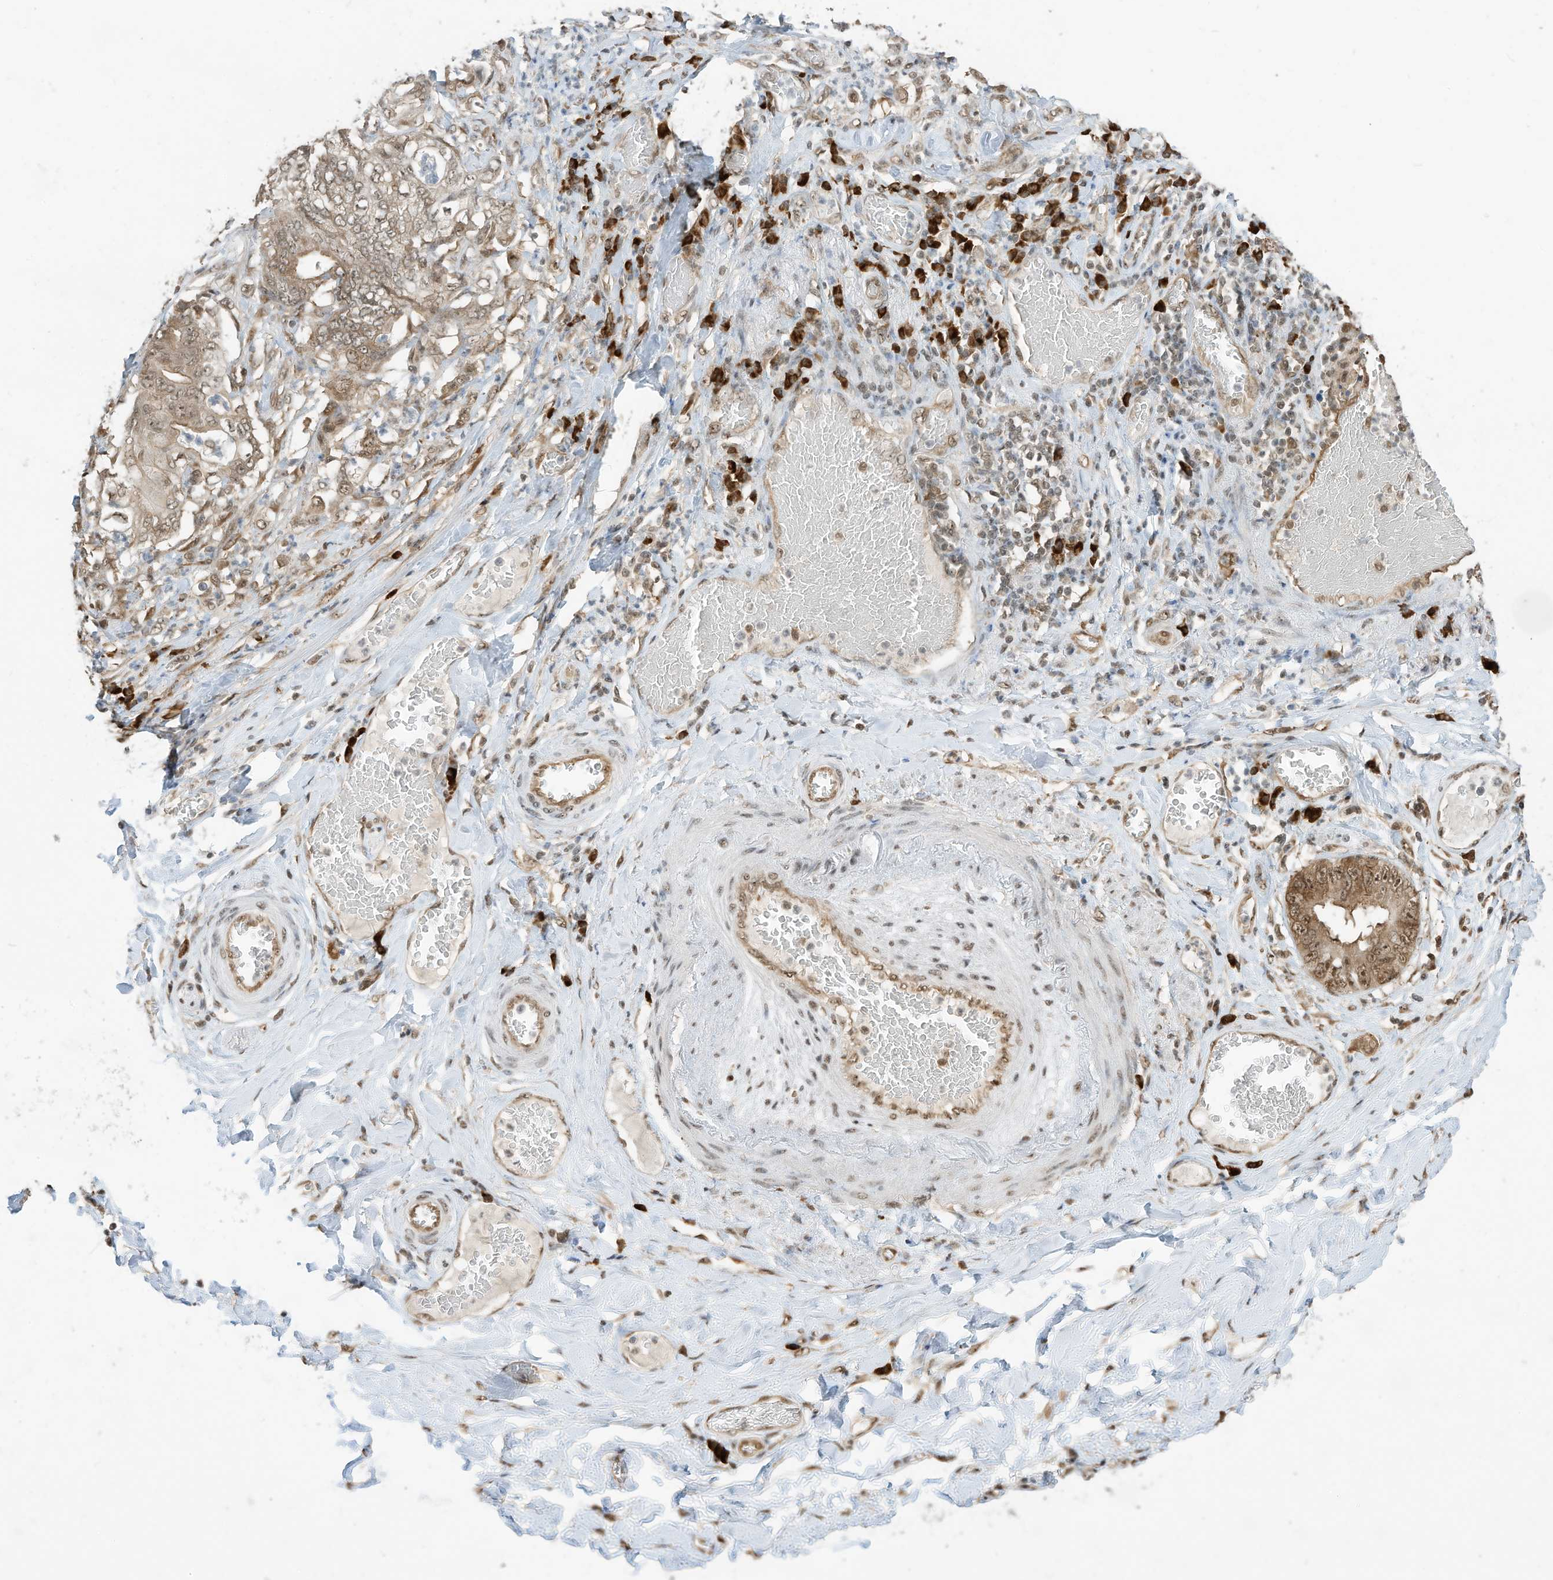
{"staining": {"intensity": "moderate", "quantity": ">75%", "location": "cytoplasmic/membranous,nuclear"}, "tissue": "stomach cancer", "cell_type": "Tumor cells", "image_type": "cancer", "snomed": [{"axis": "morphology", "description": "Adenocarcinoma, NOS"}, {"axis": "topography", "description": "Stomach"}], "caption": "Brown immunohistochemical staining in human stomach adenocarcinoma exhibits moderate cytoplasmic/membranous and nuclear positivity in approximately >75% of tumor cells.", "gene": "ZNF195", "patient": {"sex": "female", "age": 73}}